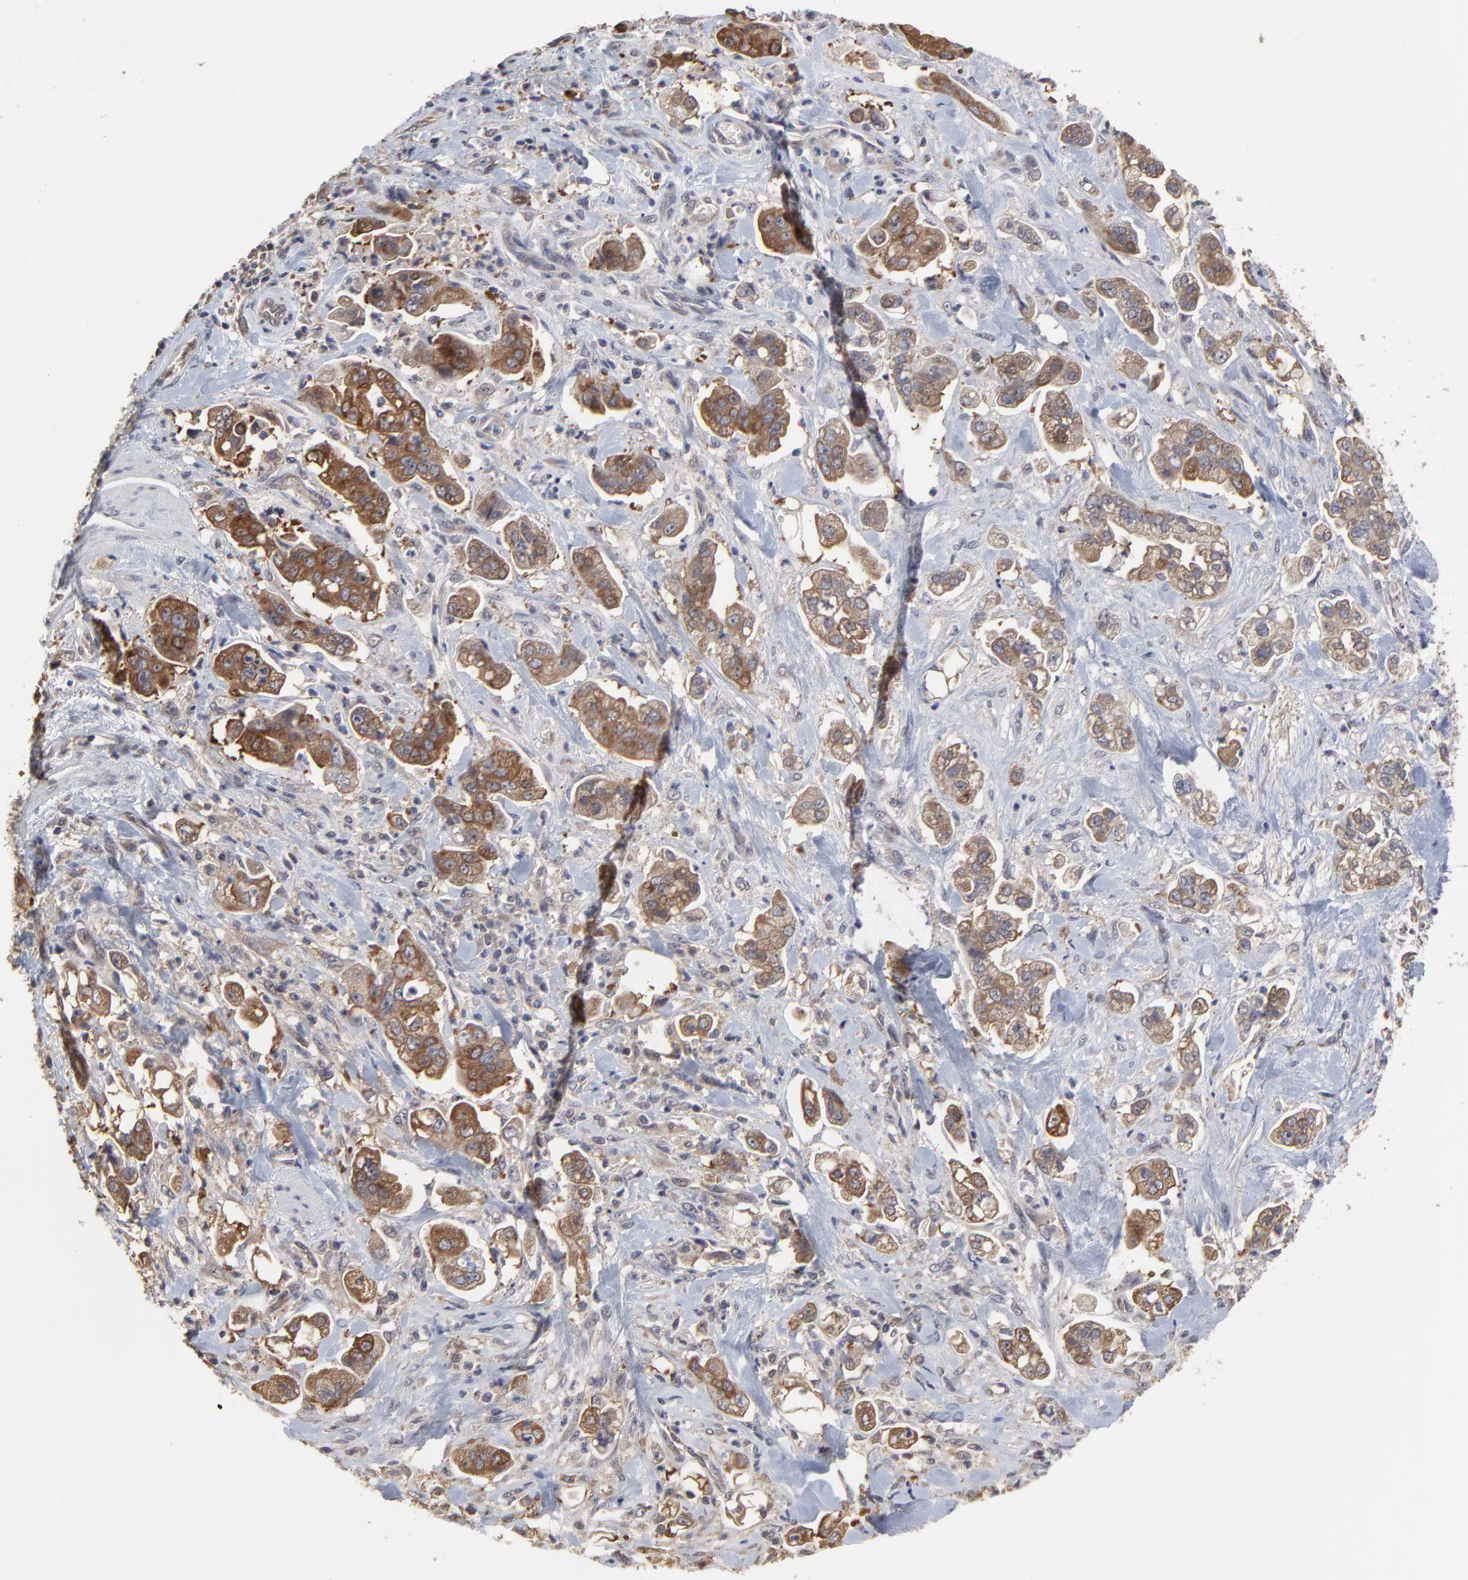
{"staining": {"intensity": "moderate", "quantity": ">75%", "location": "cytoplasmic/membranous"}, "tissue": "stomach cancer", "cell_type": "Tumor cells", "image_type": "cancer", "snomed": [{"axis": "morphology", "description": "Adenocarcinoma, NOS"}, {"axis": "topography", "description": "Stomach"}], "caption": "Immunohistochemistry micrograph of neoplastic tissue: stomach cancer (adenocarcinoma) stained using IHC exhibits medium levels of moderate protein expression localized specifically in the cytoplasmic/membranous of tumor cells, appearing as a cytoplasmic/membranous brown color.", "gene": "CCT2", "patient": {"sex": "male", "age": 62}}